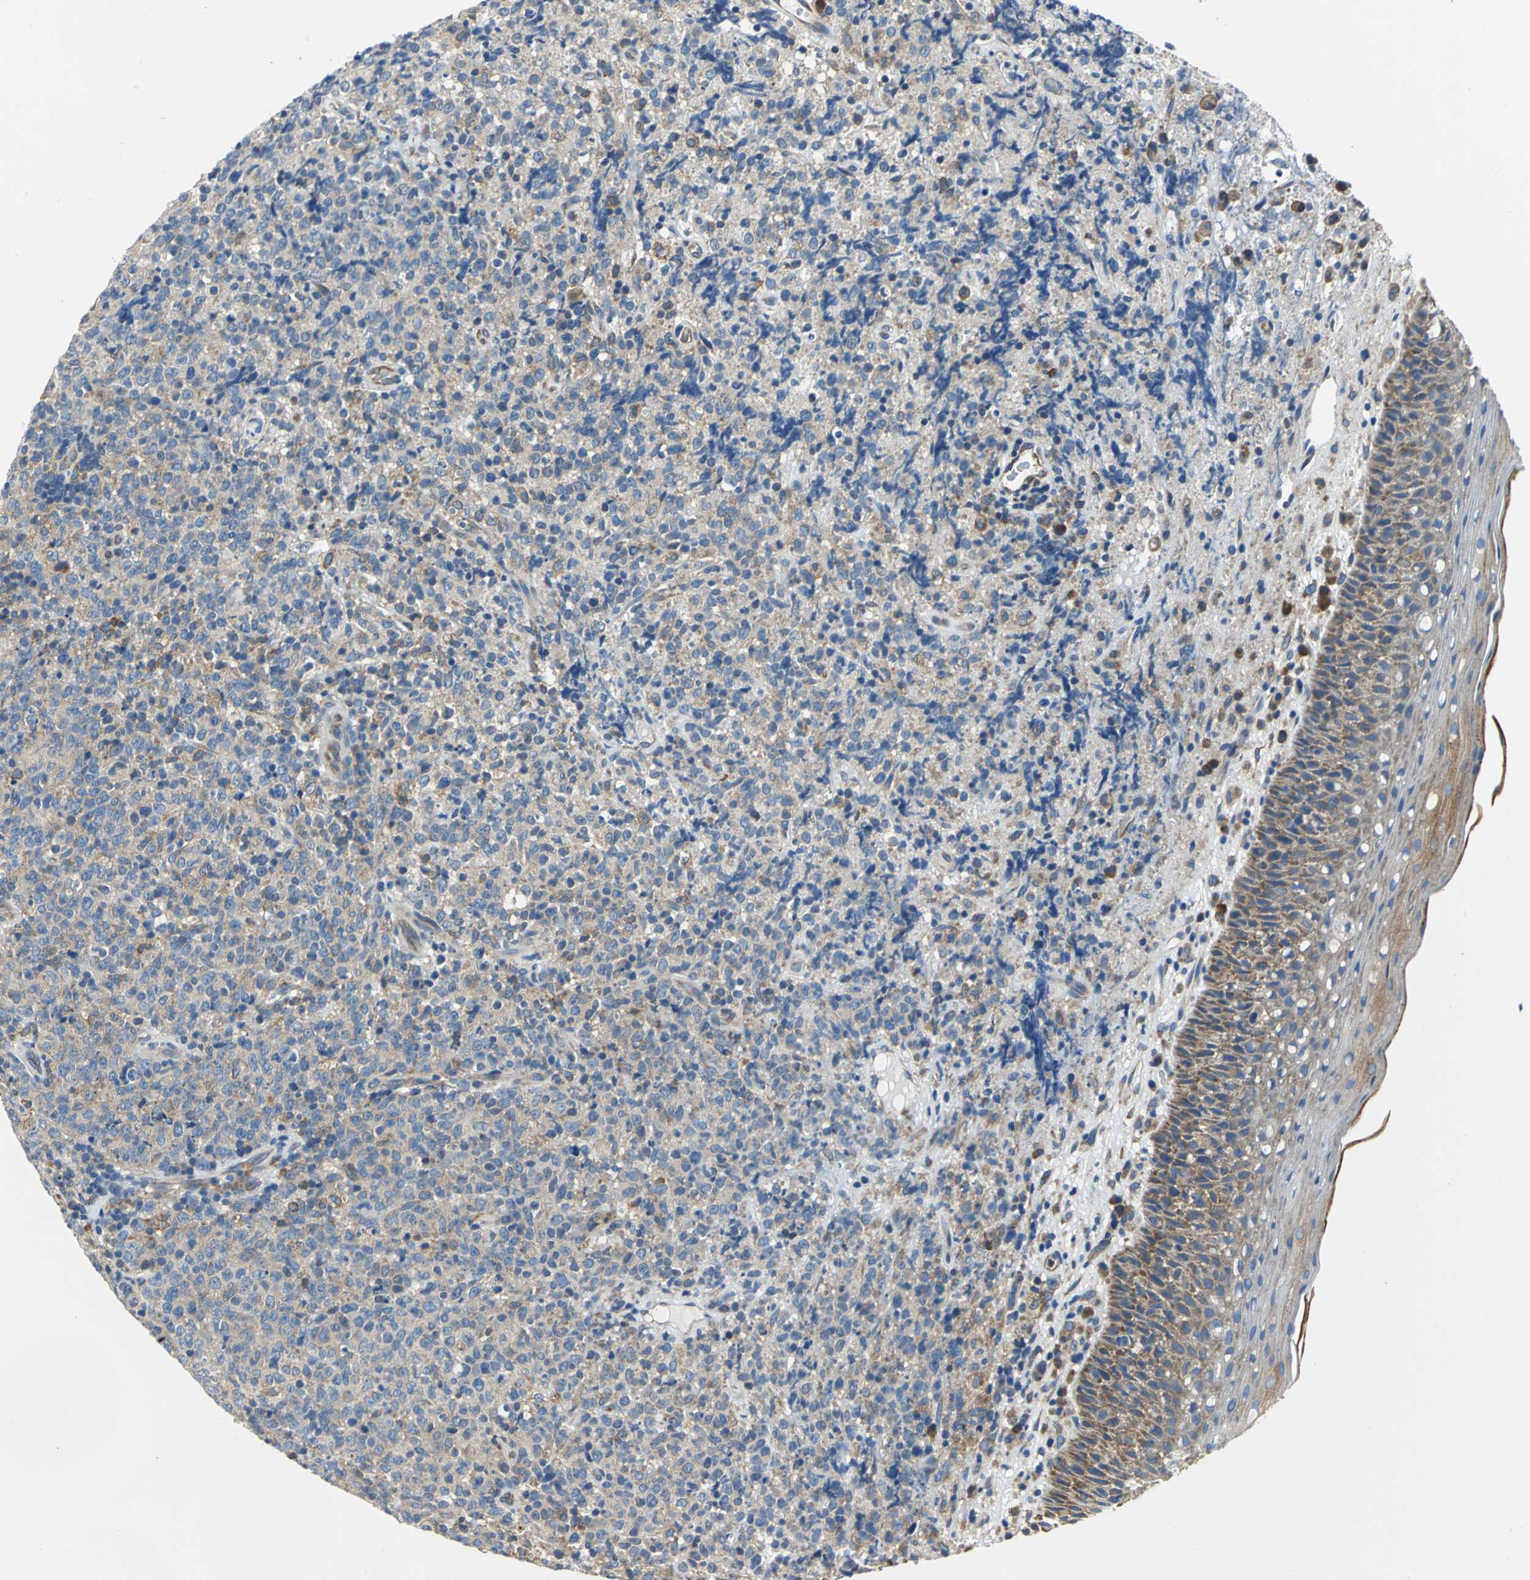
{"staining": {"intensity": "moderate", "quantity": ">75%", "location": "cytoplasmic/membranous"}, "tissue": "lymphoma", "cell_type": "Tumor cells", "image_type": "cancer", "snomed": [{"axis": "morphology", "description": "Malignant lymphoma, non-Hodgkin's type, High grade"}, {"axis": "topography", "description": "Tonsil"}], "caption": "Immunohistochemical staining of human high-grade malignant lymphoma, non-Hodgkin's type exhibits medium levels of moderate cytoplasmic/membranous staining in approximately >75% of tumor cells.", "gene": "TRIM25", "patient": {"sex": "female", "age": 36}}